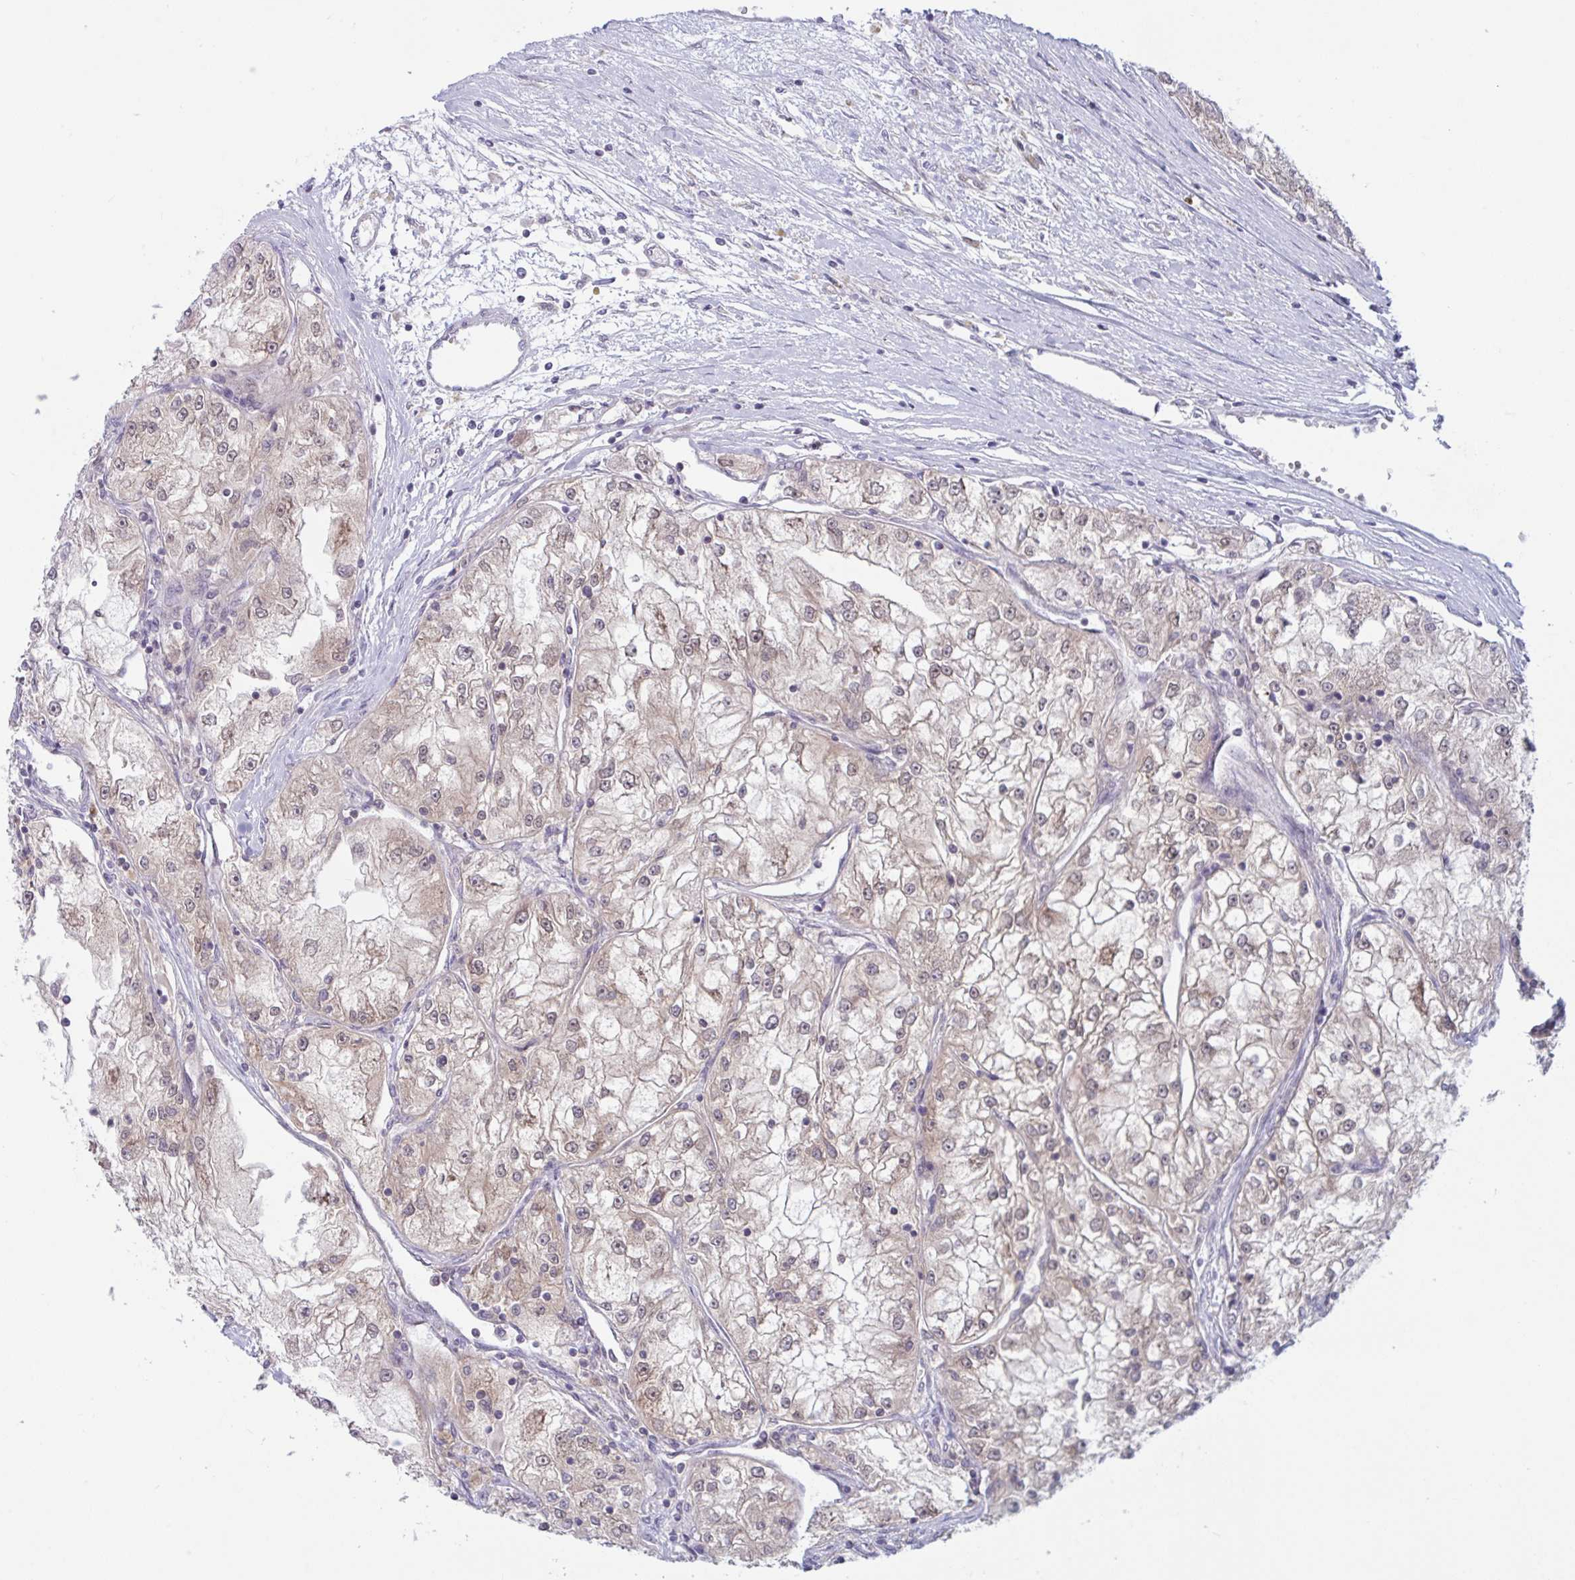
{"staining": {"intensity": "weak", "quantity": ">75%", "location": "cytoplasmic/membranous,nuclear"}, "tissue": "renal cancer", "cell_type": "Tumor cells", "image_type": "cancer", "snomed": [{"axis": "morphology", "description": "Adenocarcinoma, NOS"}, {"axis": "topography", "description": "Kidney"}], "caption": "Immunohistochemistry (IHC) micrograph of neoplastic tissue: renal adenocarcinoma stained using IHC exhibits low levels of weak protein expression localized specifically in the cytoplasmic/membranous and nuclear of tumor cells, appearing as a cytoplasmic/membranous and nuclear brown color.", "gene": "TSN", "patient": {"sex": "female", "age": 72}}